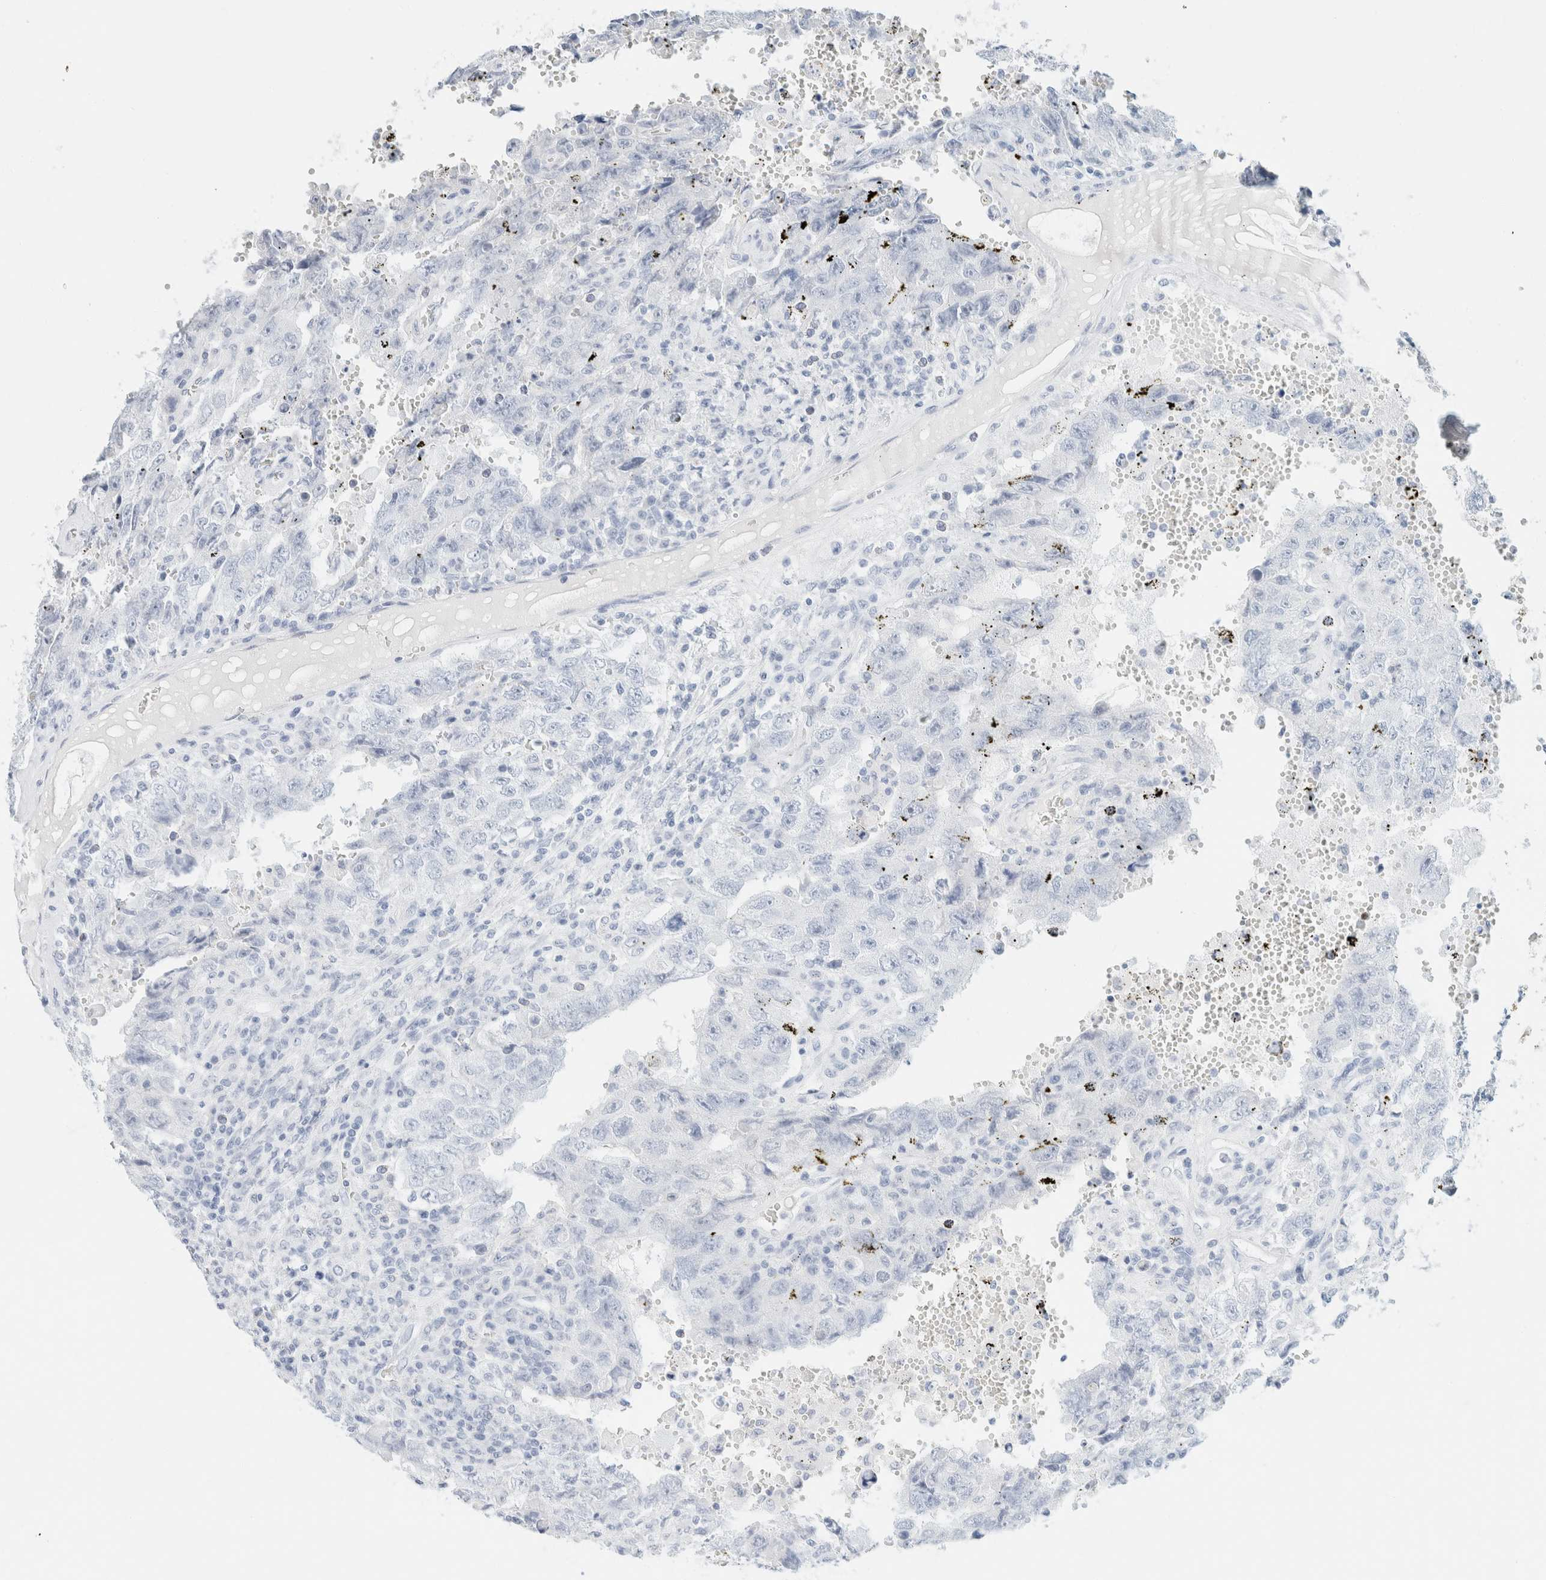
{"staining": {"intensity": "negative", "quantity": "none", "location": "none"}, "tissue": "testis cancer", "cell_type": "Tumor cells", "image_type": "cancer", "snomed": [{"axis": "morphology", "description": "Carcinoma, Embryonal, NOS"}, {"axis": "topography", "description": "Testis"}], "caption": "Immunohistochemical staining of human testis cancer shows no significant staining in tumor cells. (IHC, brightfield microscopy, high magnification).", "gene": "KRT20", "patient": {"sex": "male", "age": 26}}